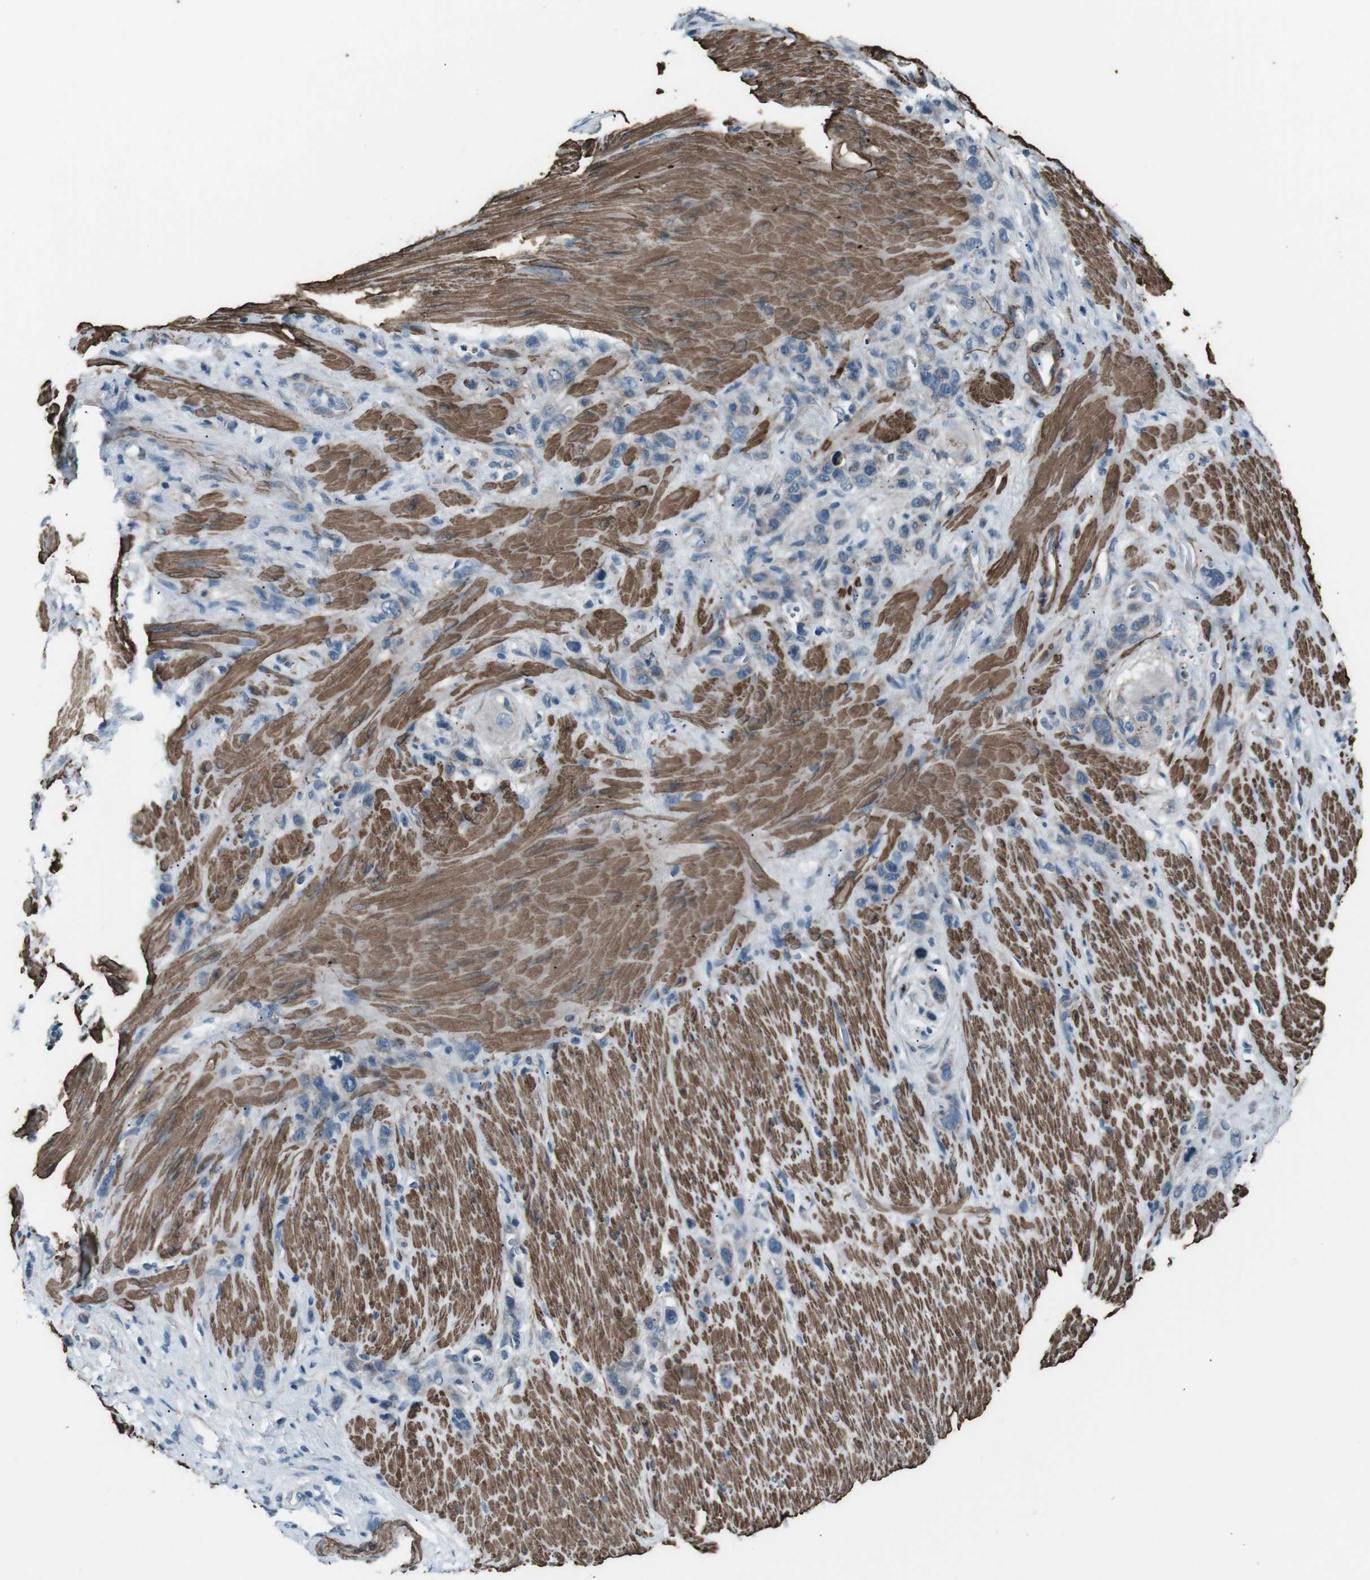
{"staining": {"intensity": "weak", "quantity": "25%-75%", "location": "cytoplasmic/membranous"}, "tissue": "stomach cancer", "cell_type": "Tumor cells", "image_type": "cancer", "snomed": [{"axis": "morphology", "description": "Adenocarcinoma, NOS"}, {"axis": "morphology", "description": "Adenocarcinoma, High grade"}, {"axis": "topography", "description": "Stomach, upper"}, {"axis": "topography", "description": "Stomach, lower"}], "caption": "DAB immunohistochemical staining of human stomach cancer displays weak cytoplasmic/membranous protein positivity in approximately 25%-75% of tumor cells.", "gene": "PDLIM5", "patient": {"sex": "female", "age": 65}}